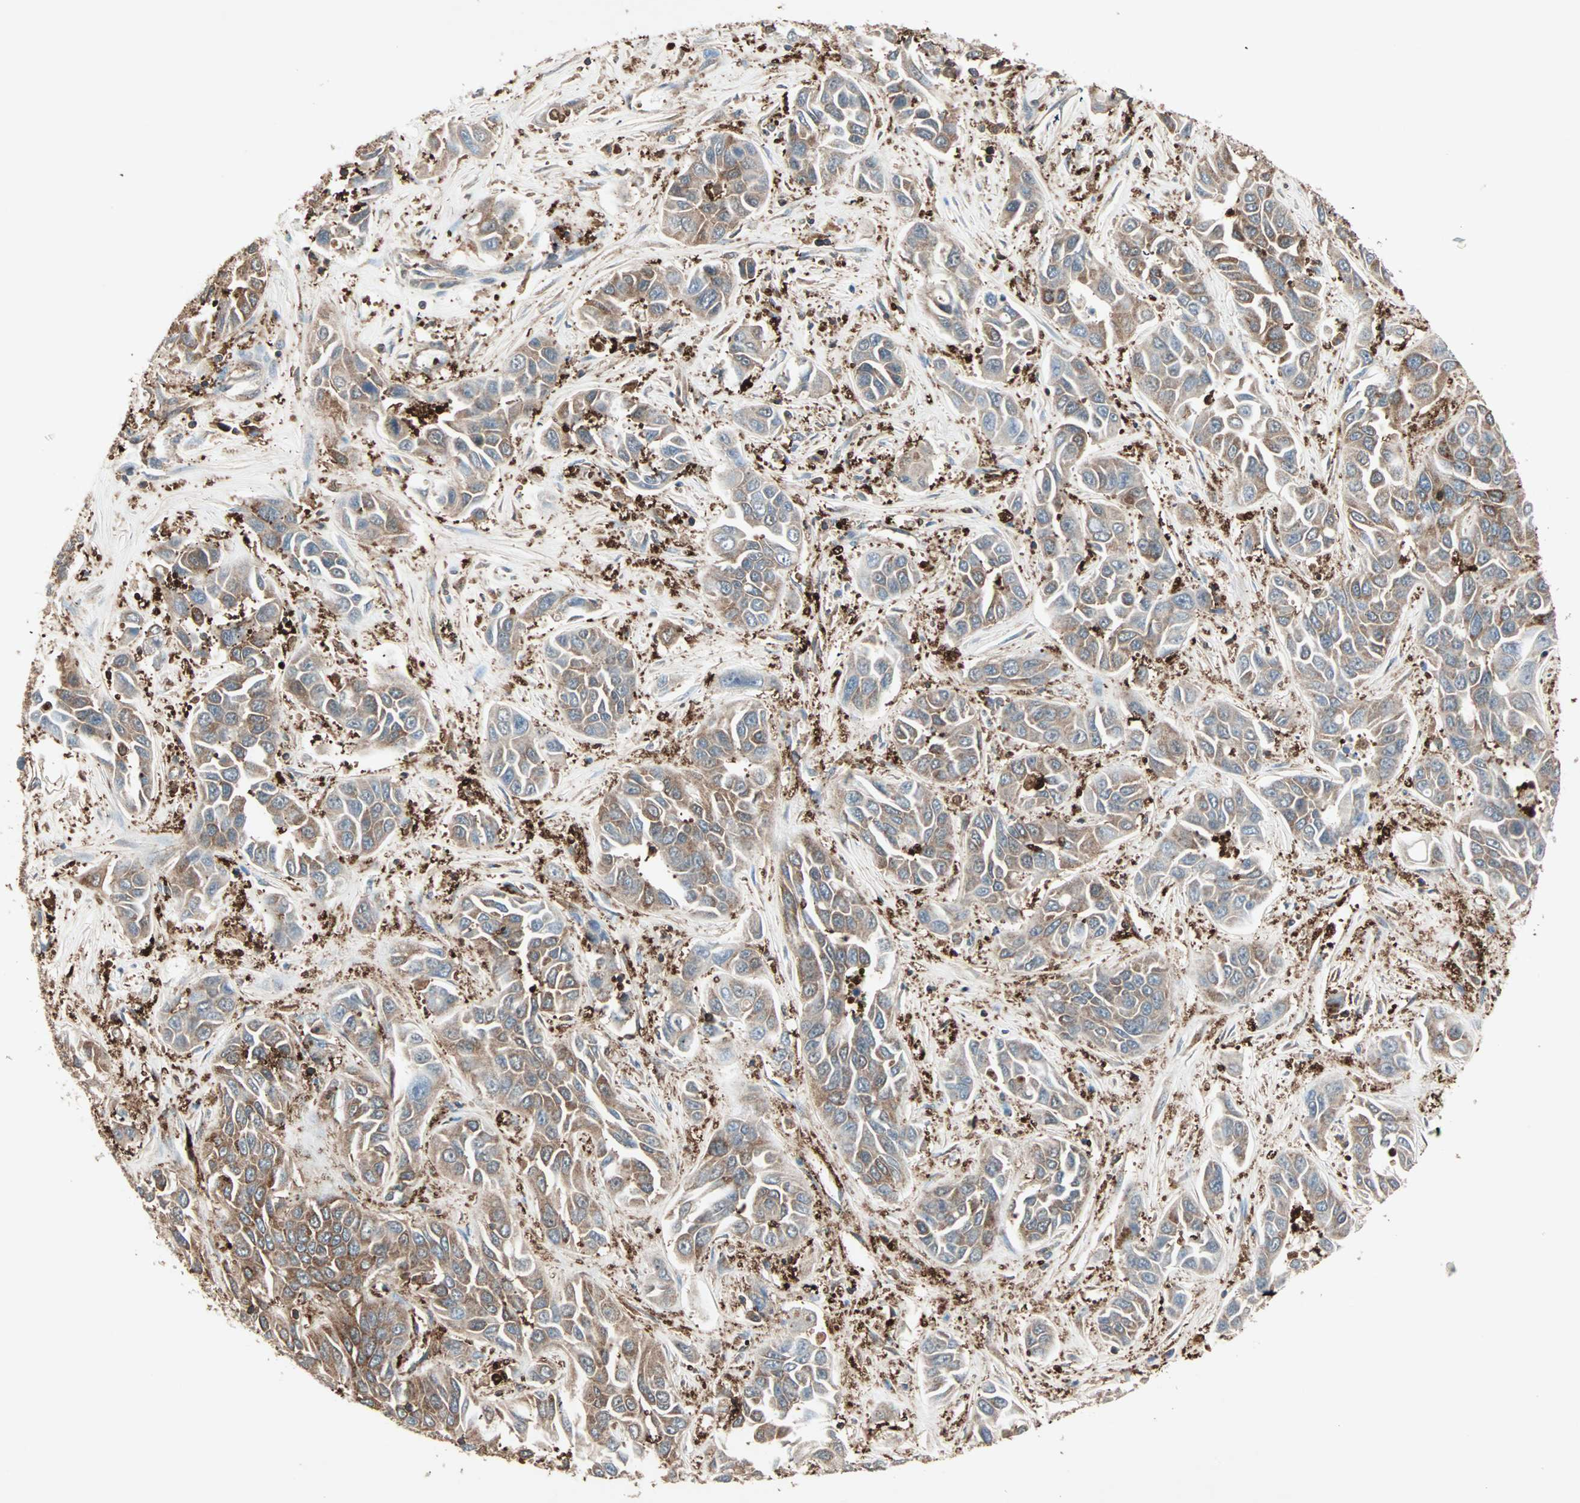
{"staining": {"intensity": "moderate", "quantity": ">75%", "location": "cytoplasmic/membranous"}, "tissue": "liver cancer", "cell_type": "Tumor cells", "image_type": "cancer", "snomed": [{"axis": "morphology", "description": "Cholangiocarcinoma"}, {"axis": "topography", "description": "Liver"}], "caption": "An IHC image of neoplastic tissue is shown. Protein staining in brown labels moderate cytoplasmic/membranous positivity in cholangiocarcinoma (liver) within tumor cells. The protein is stained brown, and the nuclei are stained in blue (DAB IHC with brightfield microscopy, high magnification).", "gene": "MMP3", "patient": {"sex": "female", "age": 52}}